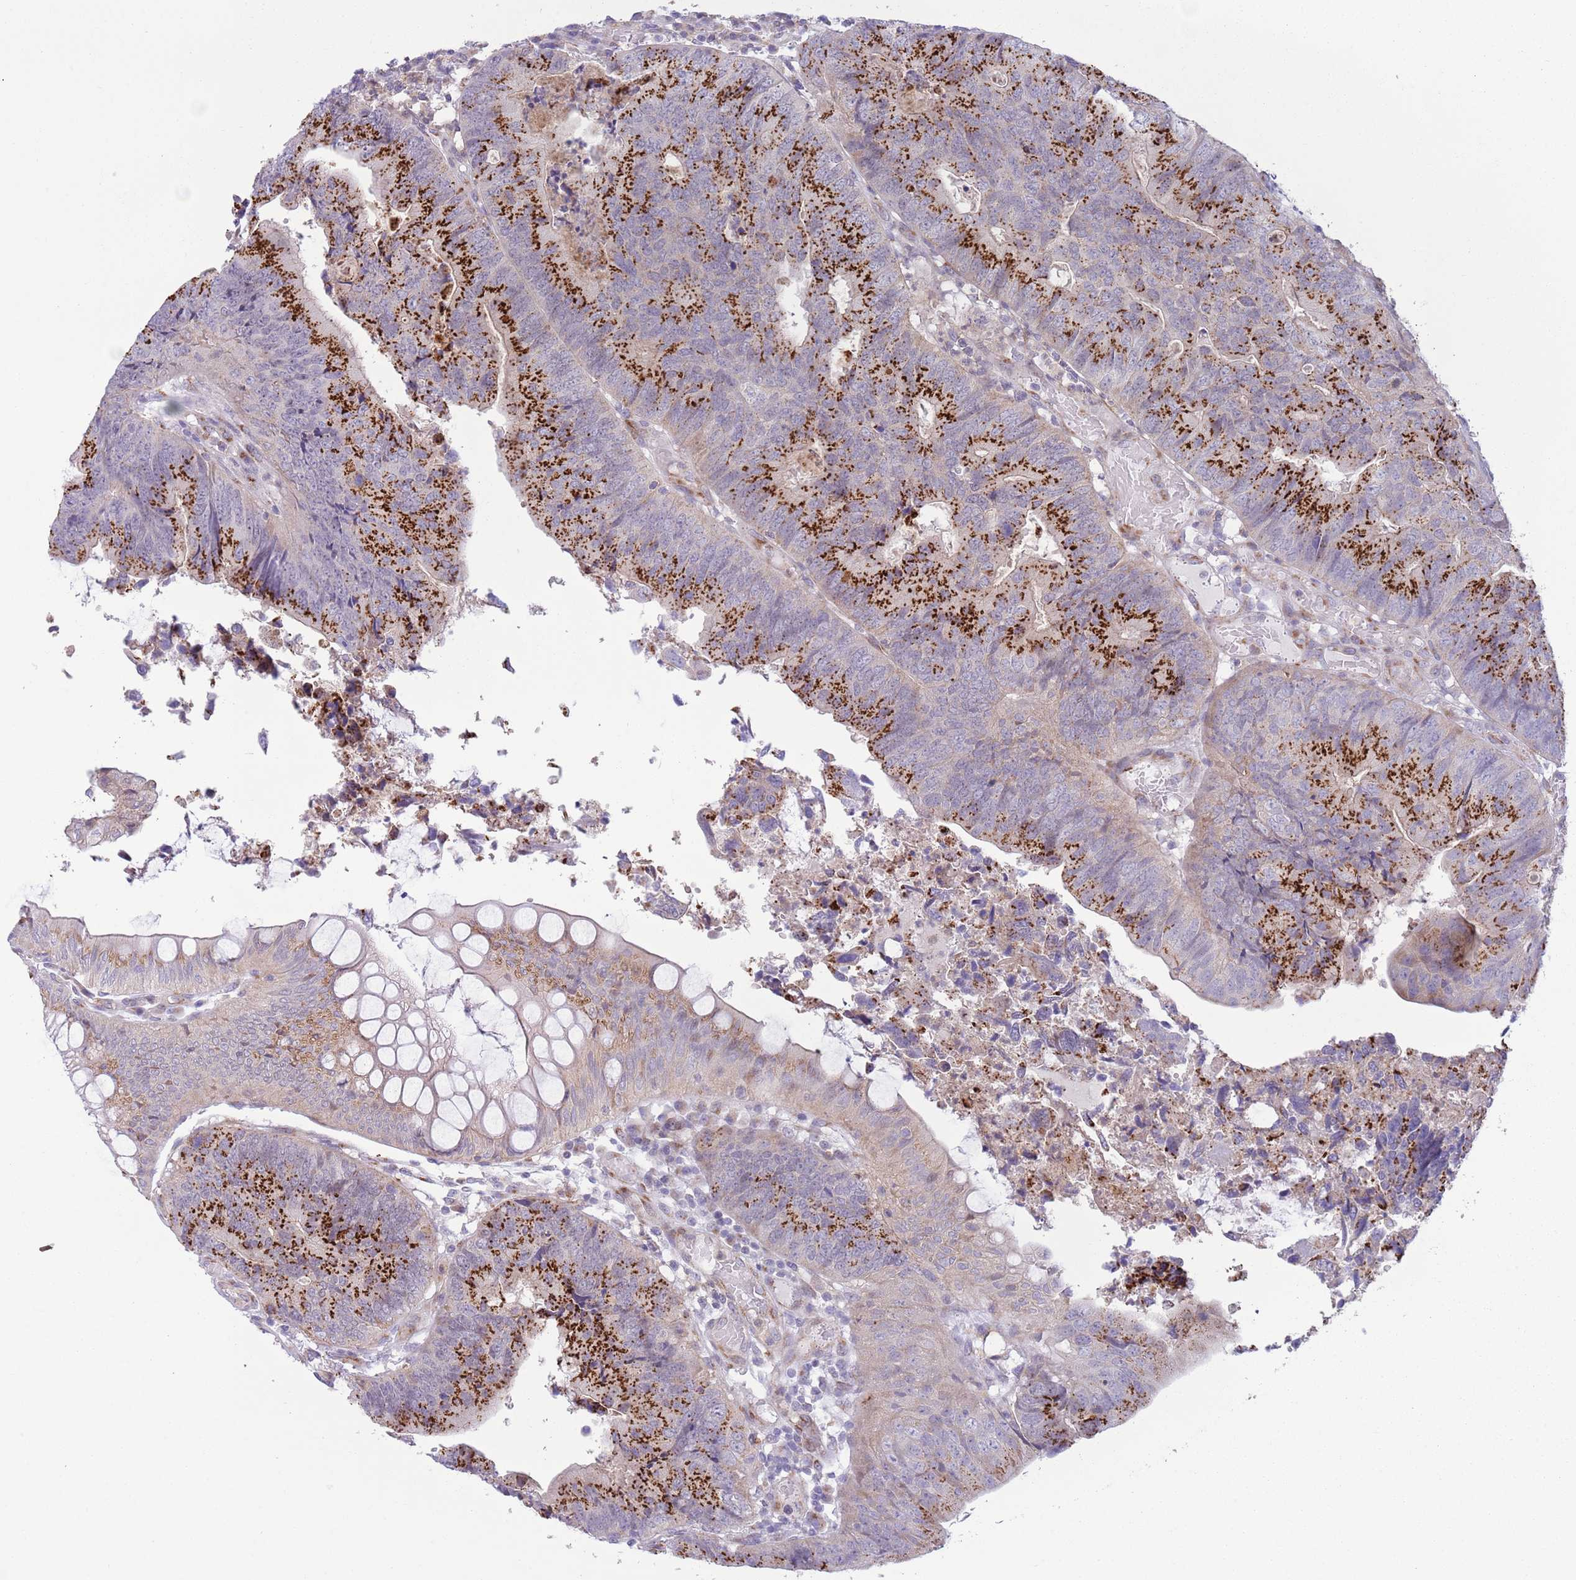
{"staining": {"intensity": "strong", "quantity": ">75%", "location": "cytoplasmic/membranous"}, "tissue": "colorectal cancer", "cell_type": "Tumor cells", "image_type": "cancer", "snomed": [{"axis": "morphology", "description": "Adenocarcinoma, NOS"}, {"axis": "topography", "description": "Colon"}], "caption": "Human colorectal cancer stained for a protein (brown) displays strong cytoplasmic/membranous positive expression in about >75% of tumor cells.", "gene": "C20orf96", "patient": {"sex": "female", "age": 67}}